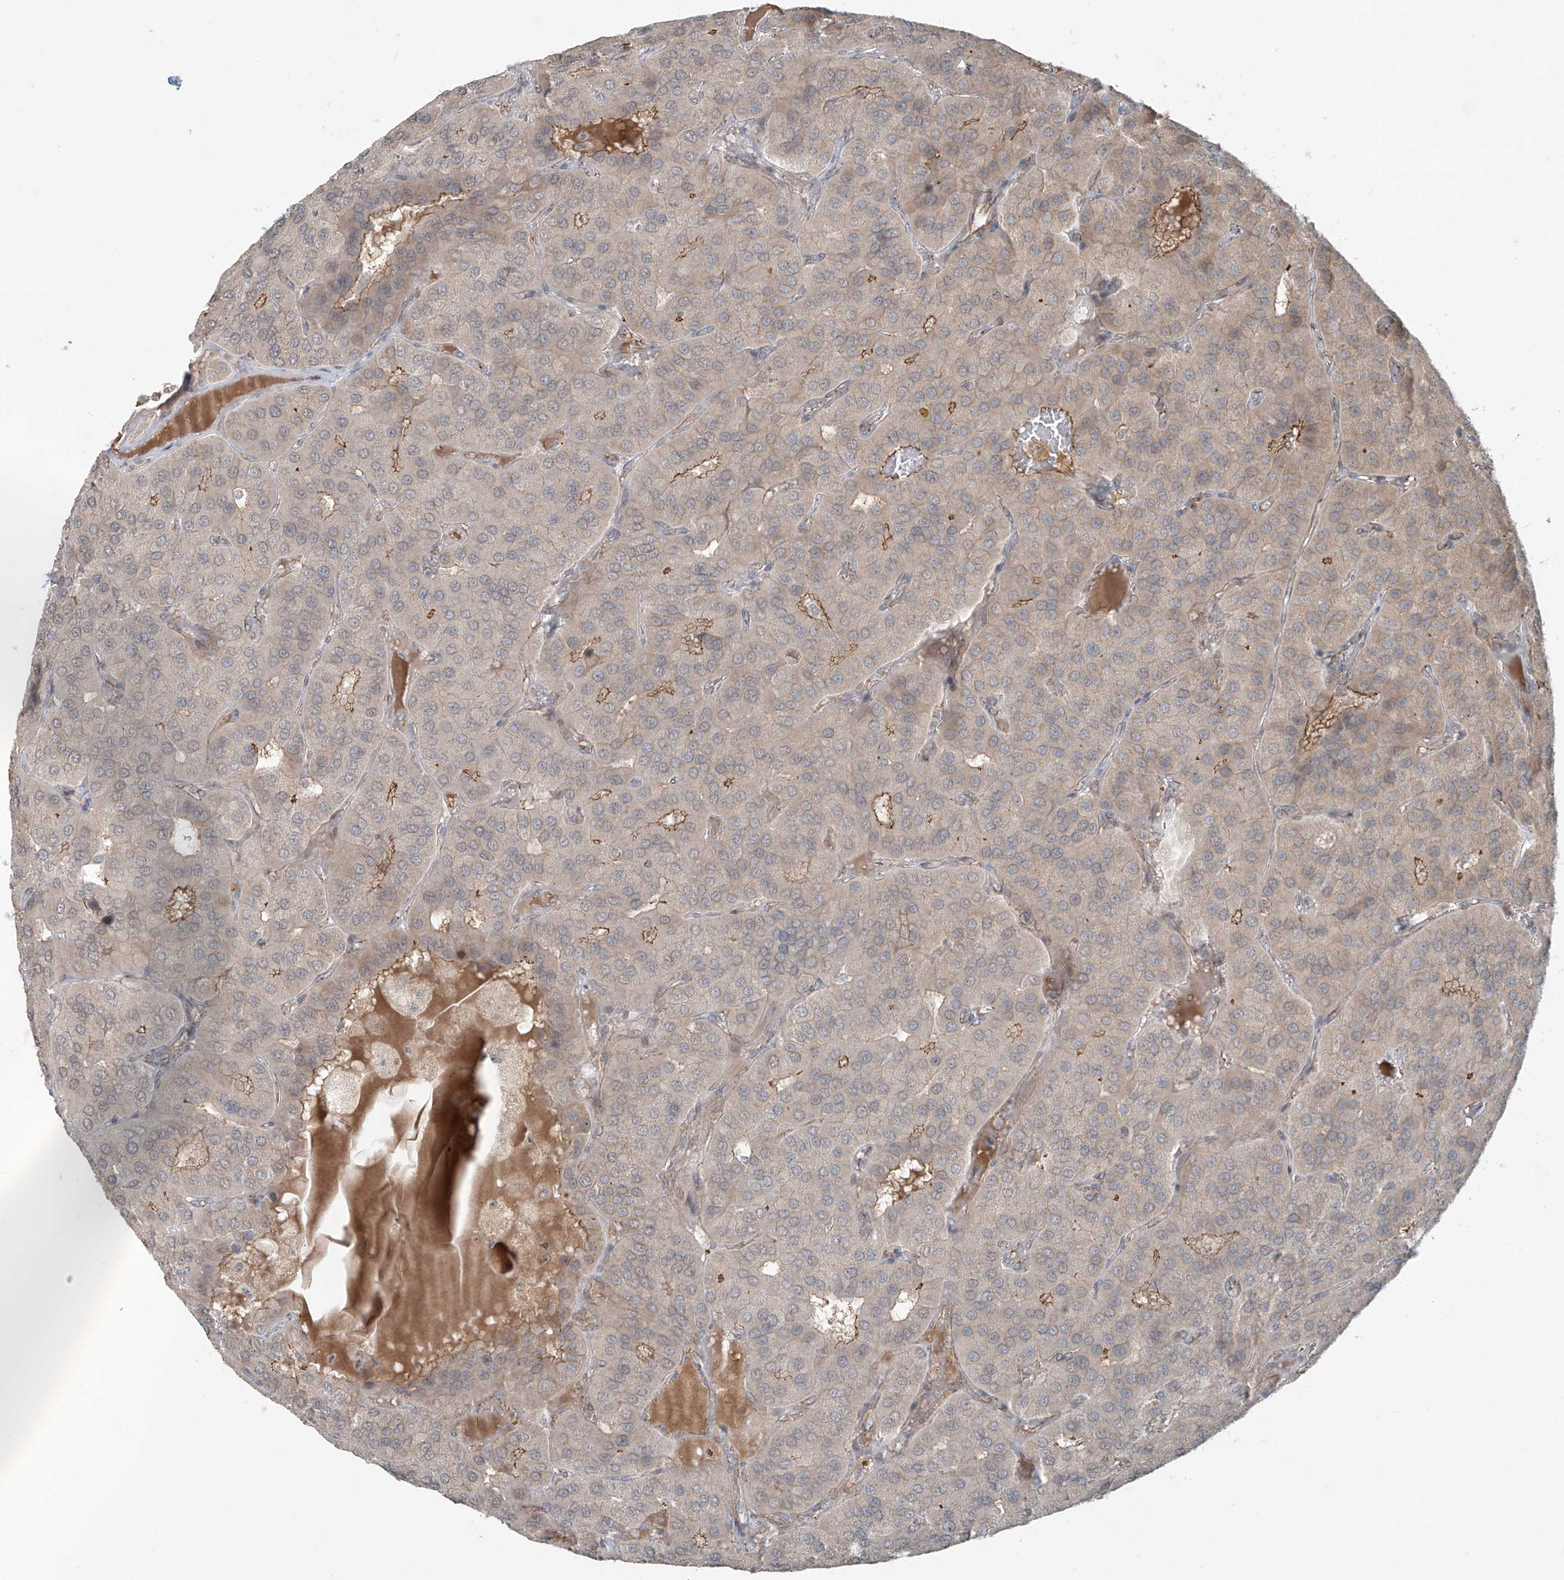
{"staining": {"intensity": "moderate", "quantity": "<25%", "location": "cytoplasmic/membranous"}, "tissue": "parathyroid gland", "cell_type": "Glandular cells", "image_type": "normal", "snomed": [{"axis": "morphology", "description": "Normal tissue, NOS"}, {"axis": "morphology", "description": "Adenoma, NOS"}, {"axis": "topography", "description": "Parathyroid gland"}], "caption": "A high-resolution histopathology image shows immunohistochemistry staining of unremarkable parathyroid gland, which displays moderate cytoplasmic/membranous positivity in about <25% of glandular cells. Using DAB (brown) and hematoxylin (blue) stains, captured at high magnification using brightfield microscopy.", "gene": "ZNF16", "patient": {"sex": "female", "age": 86}}